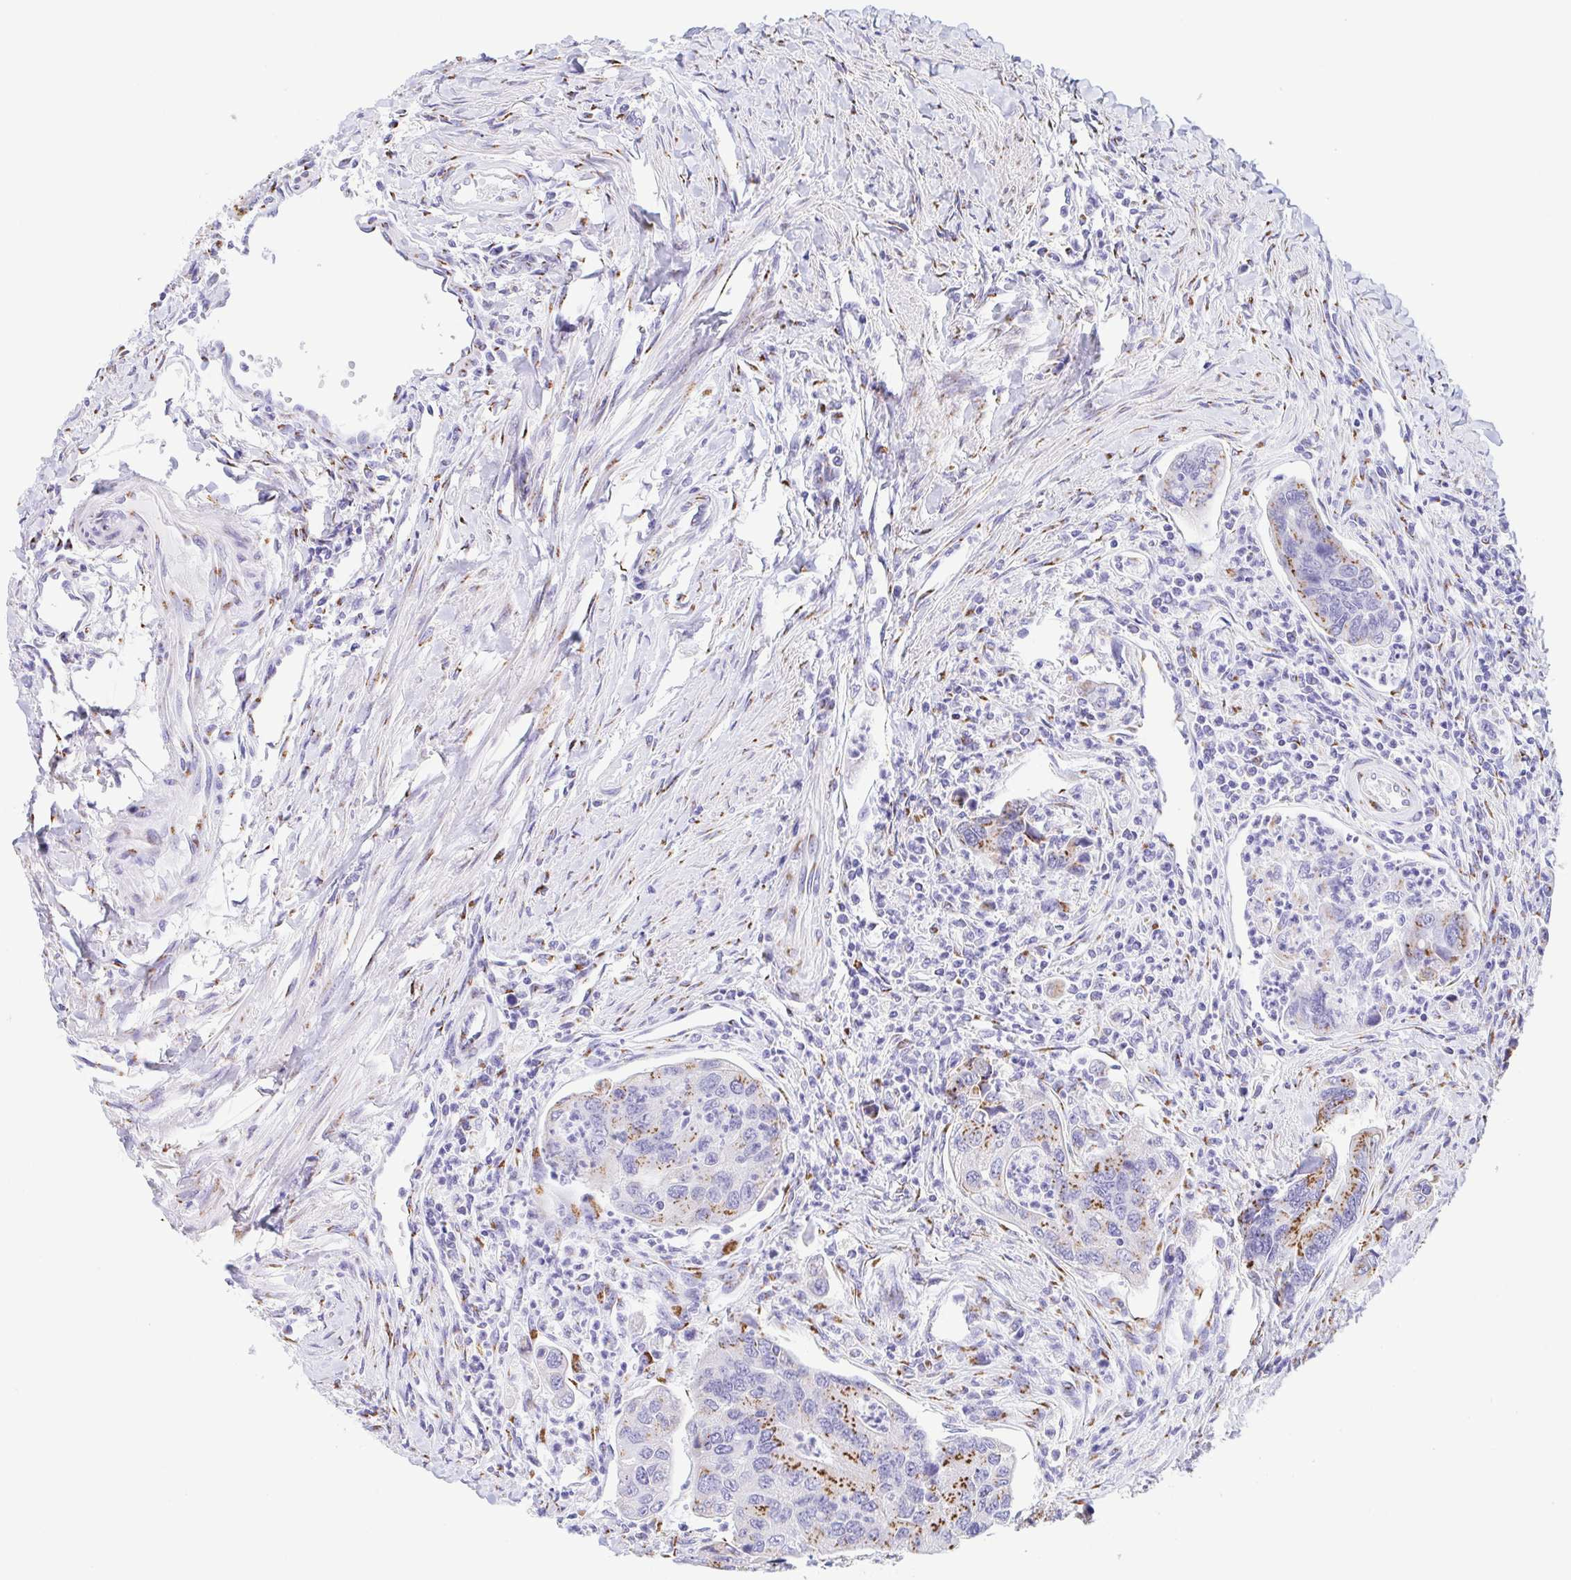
{"staining": {"intensity": "moderate", "quantity": "25%-75%", "location": "cytoplasmic/membranous"}, "tissue": "colorectal cancer", "cell_type": "Tumor cells", "image_type": "cancer", "snomed": [{"axis": "morphology", "description": "Adenocarcinoma, NOS"}, {"axis": "topography", "description": "Colon"}], "caption": "This is an image of immunohistochemistry (IHC) staining of colorectal cancer, which shows moderate expression in the cytoplasmic/membranous of tumor cells.", "gene": "SULT1B1", "patient": {"sex": "female", "age": 67}}